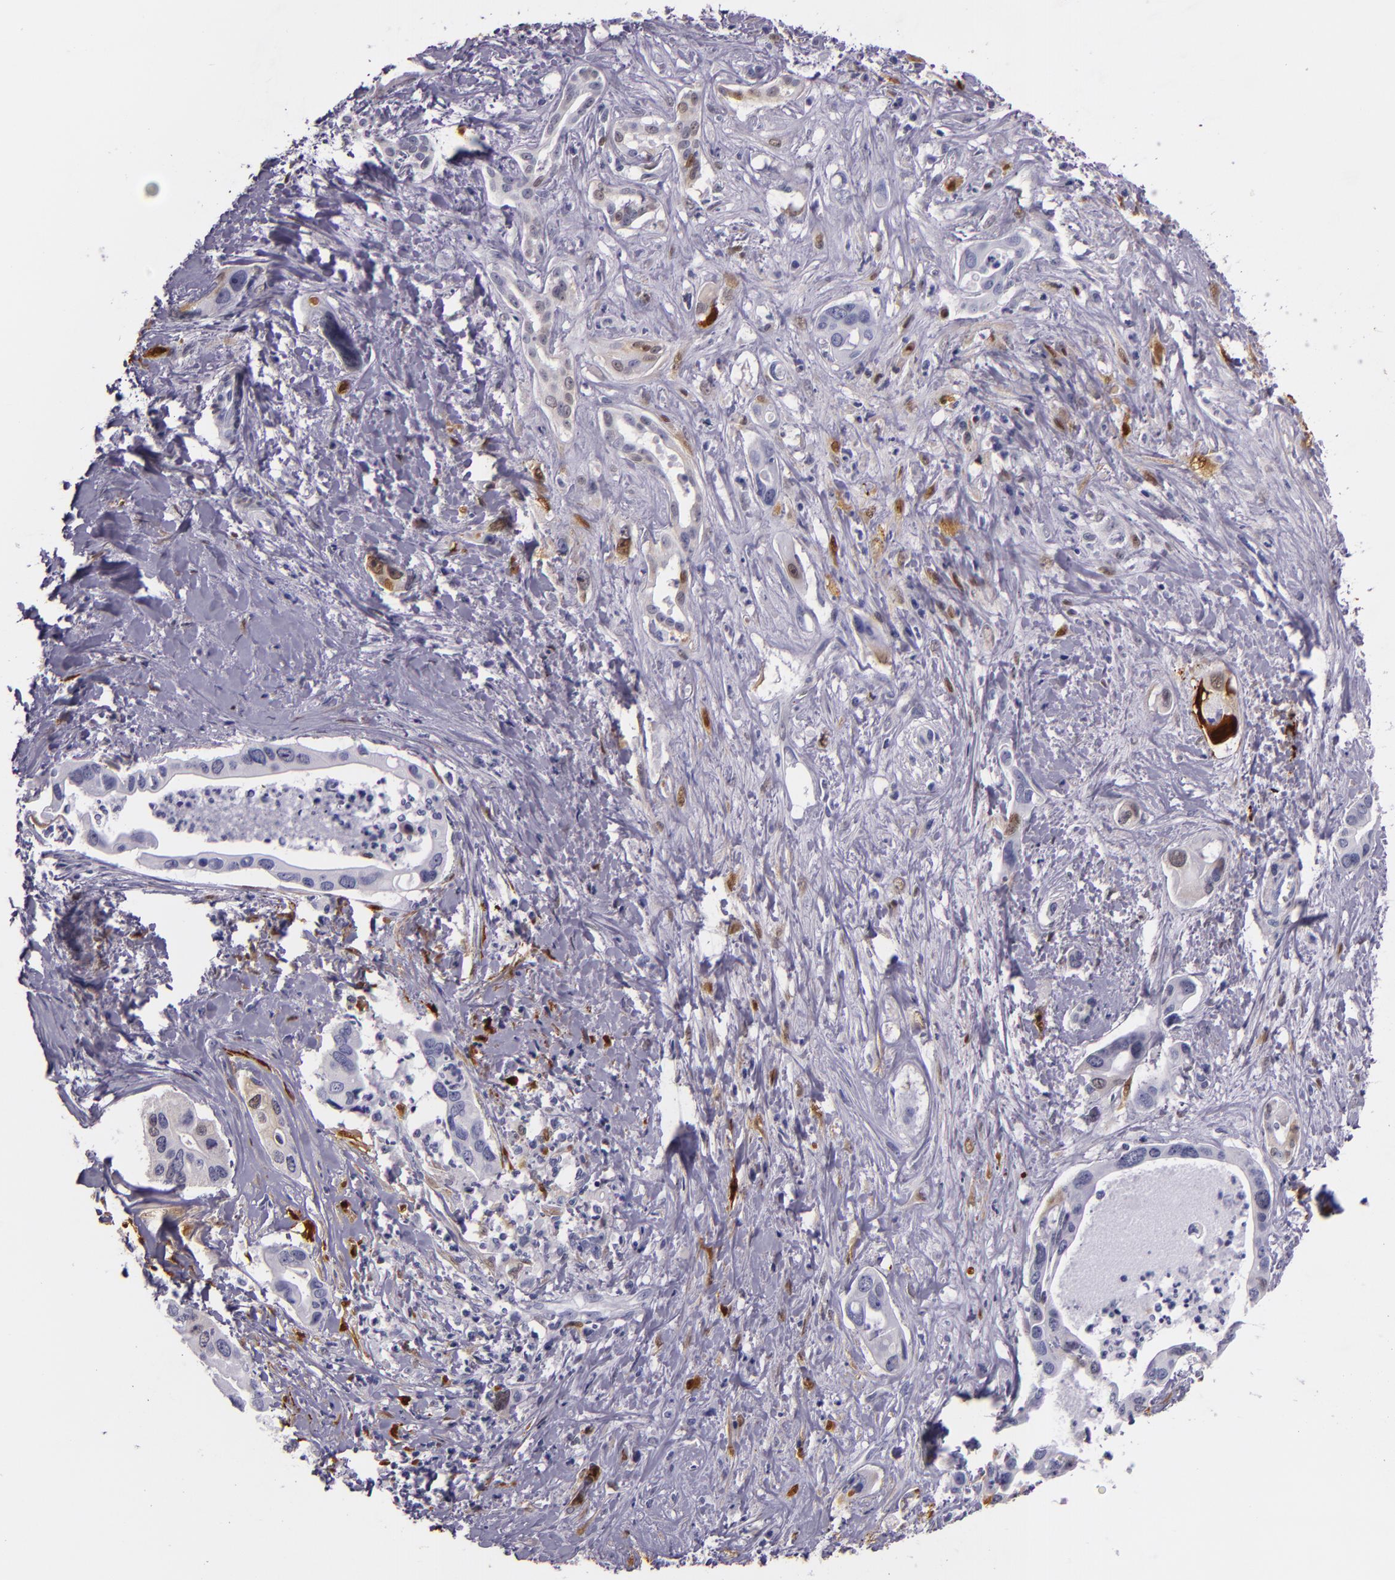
{"staining": {"intensity": "moderate", "quantity": "<25%", "location": "nuclear"}, "tissue": "liver cancer", "cell_type": "Tumor cells", "image_type": "cancer", "snomed": [{"axis": "morphology", "description": "Cholangiocarcinoma"}, {"axis": "topography", "description": "Liver"}], "caption": "The histopathology image shows a brown stain indicating the presence of a protein in the nuclear of tumor cells in liver cholangiocarcinoma.", "gene": "MT1A", "patient": {"sex": "female", "age": 65}}